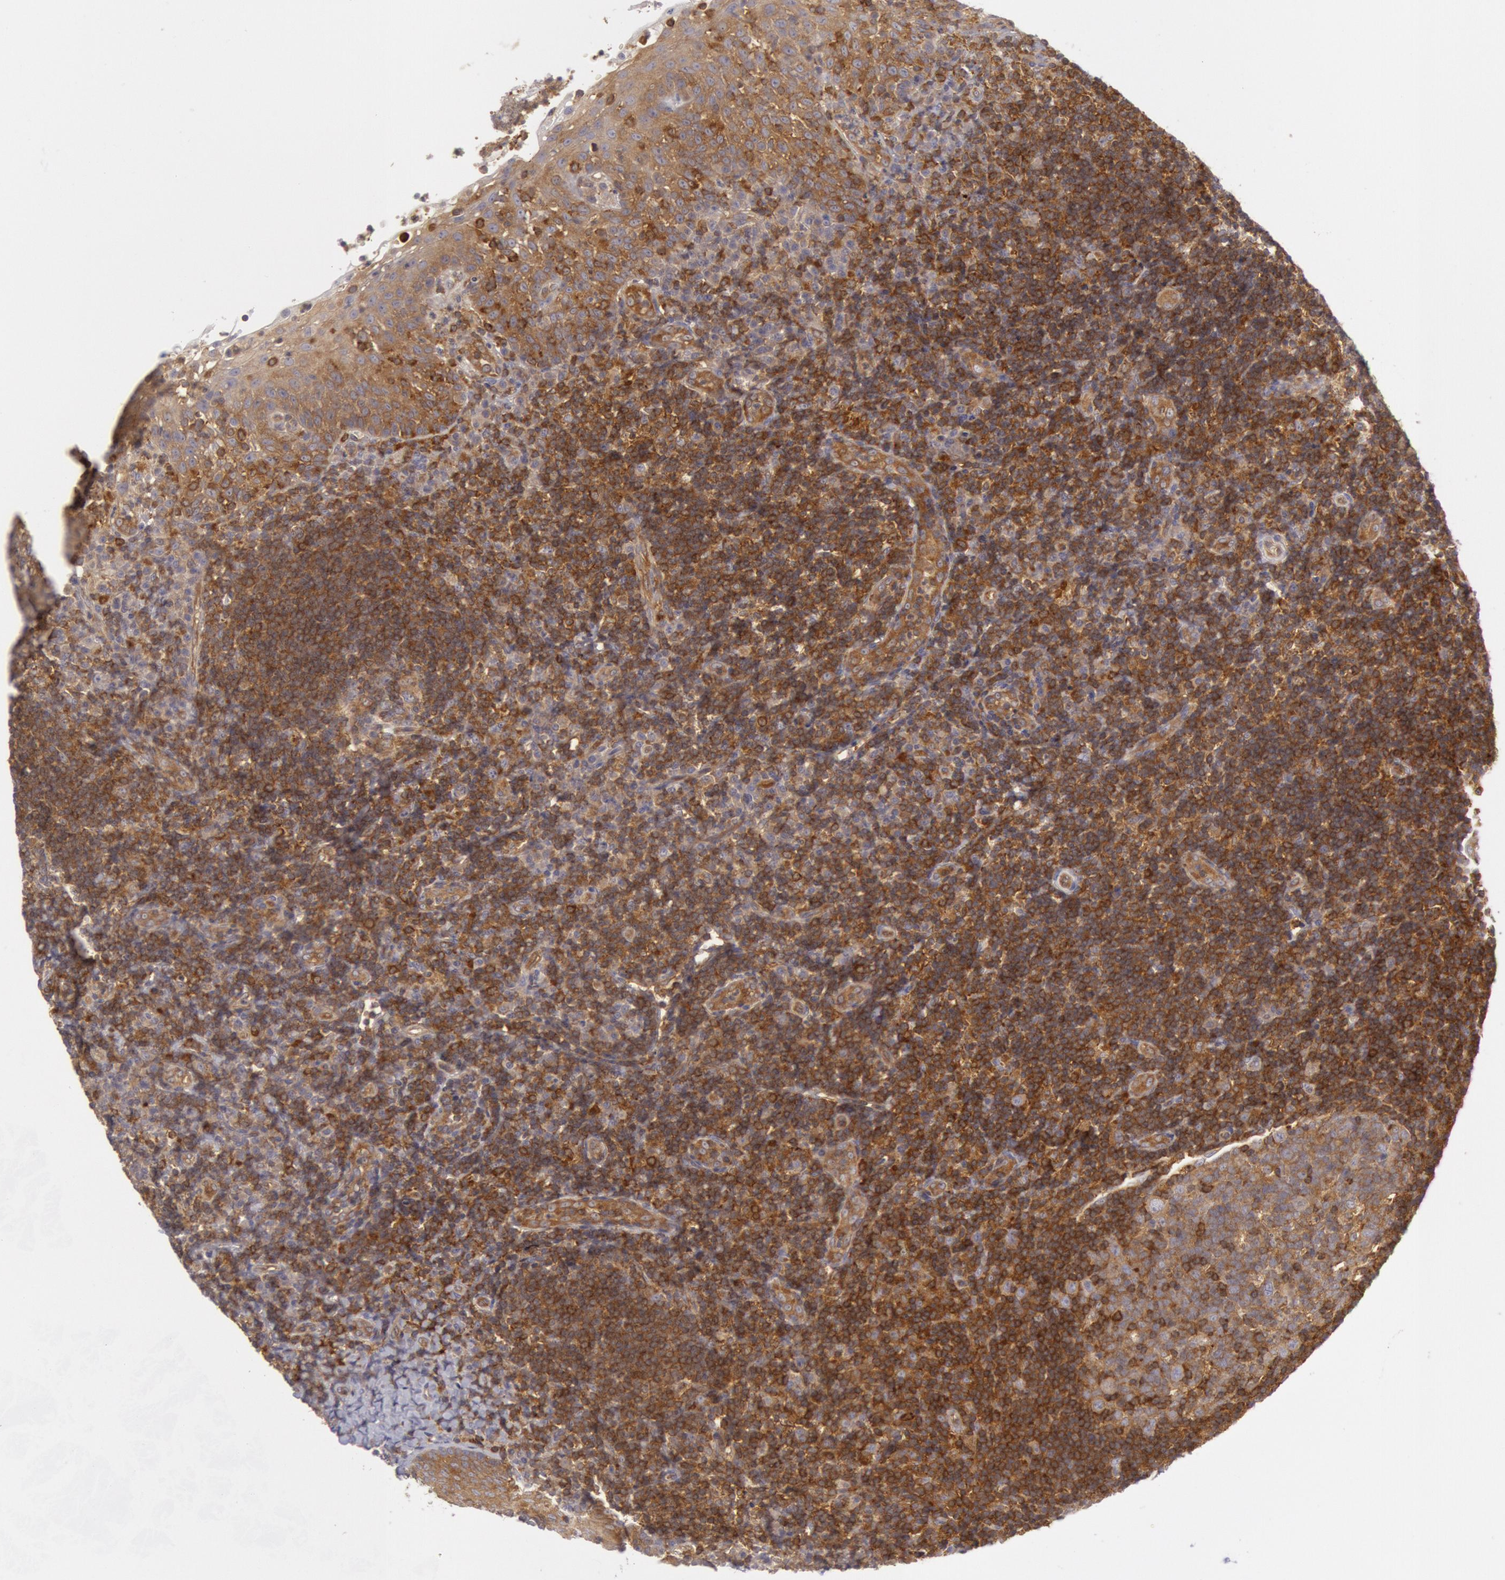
{"staining": {"intensity": "moderate", "quantity": ">75%", "location": "cytoplasmic/membranous"}, "tissue": "tonsil", "cell_type": "Germinal center cells", "image_type": "normal", "snomed": [{"axis": "morphology", "description": "Normal tissue, NOS"}, {"axis": "topography", "description": "Tonsil"}], "caption": "A high-resolution micrograph shows immunohistochemistry (IHC) staining of normal tonsil, which displays moderate cytoplasmic/membranous expression in approximately >75% of germinal center cells.", "gene": "IKBKB", "patient": {"sex": "female", "age": 40}}